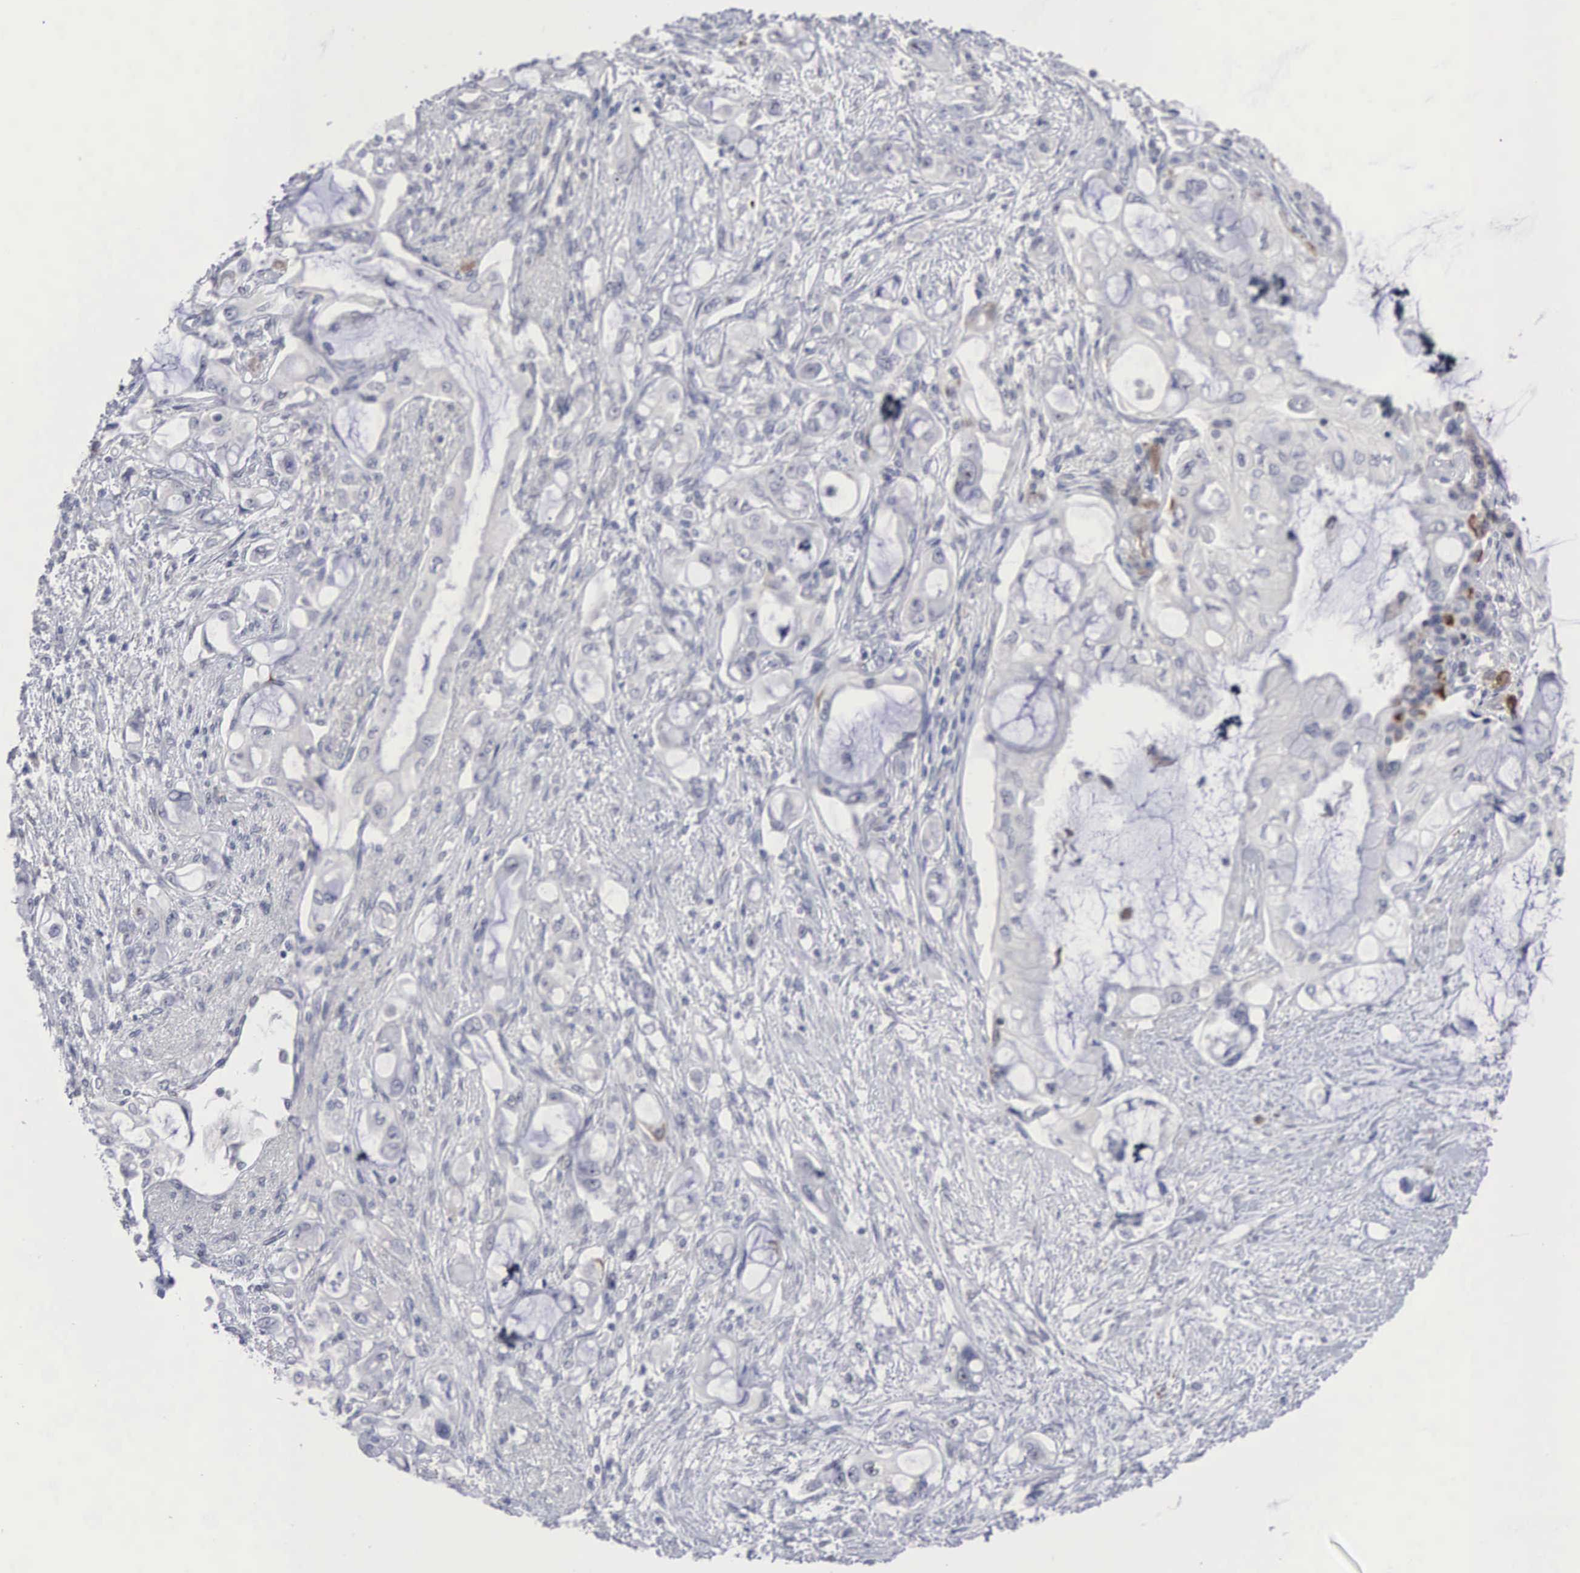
{"staining": {"intensity": "negative", "quantity": "none", "location": "none"}, "tissue": "pancreatic cancer", "cell_type": "Tumor cells", "image_type": "cancer", "snomed": [{"axis": "morphology", "description": "Adenocarcinoma, NOS"}, {"axis": "topography", "description": "Pancreas"}], "caption": "The photomicrograph shows no significant positivity in tumor cells of adenocarcinoma (pancreatic).", "gene": "ACOT4", "patient": {"sex": "female", "age": 70}}